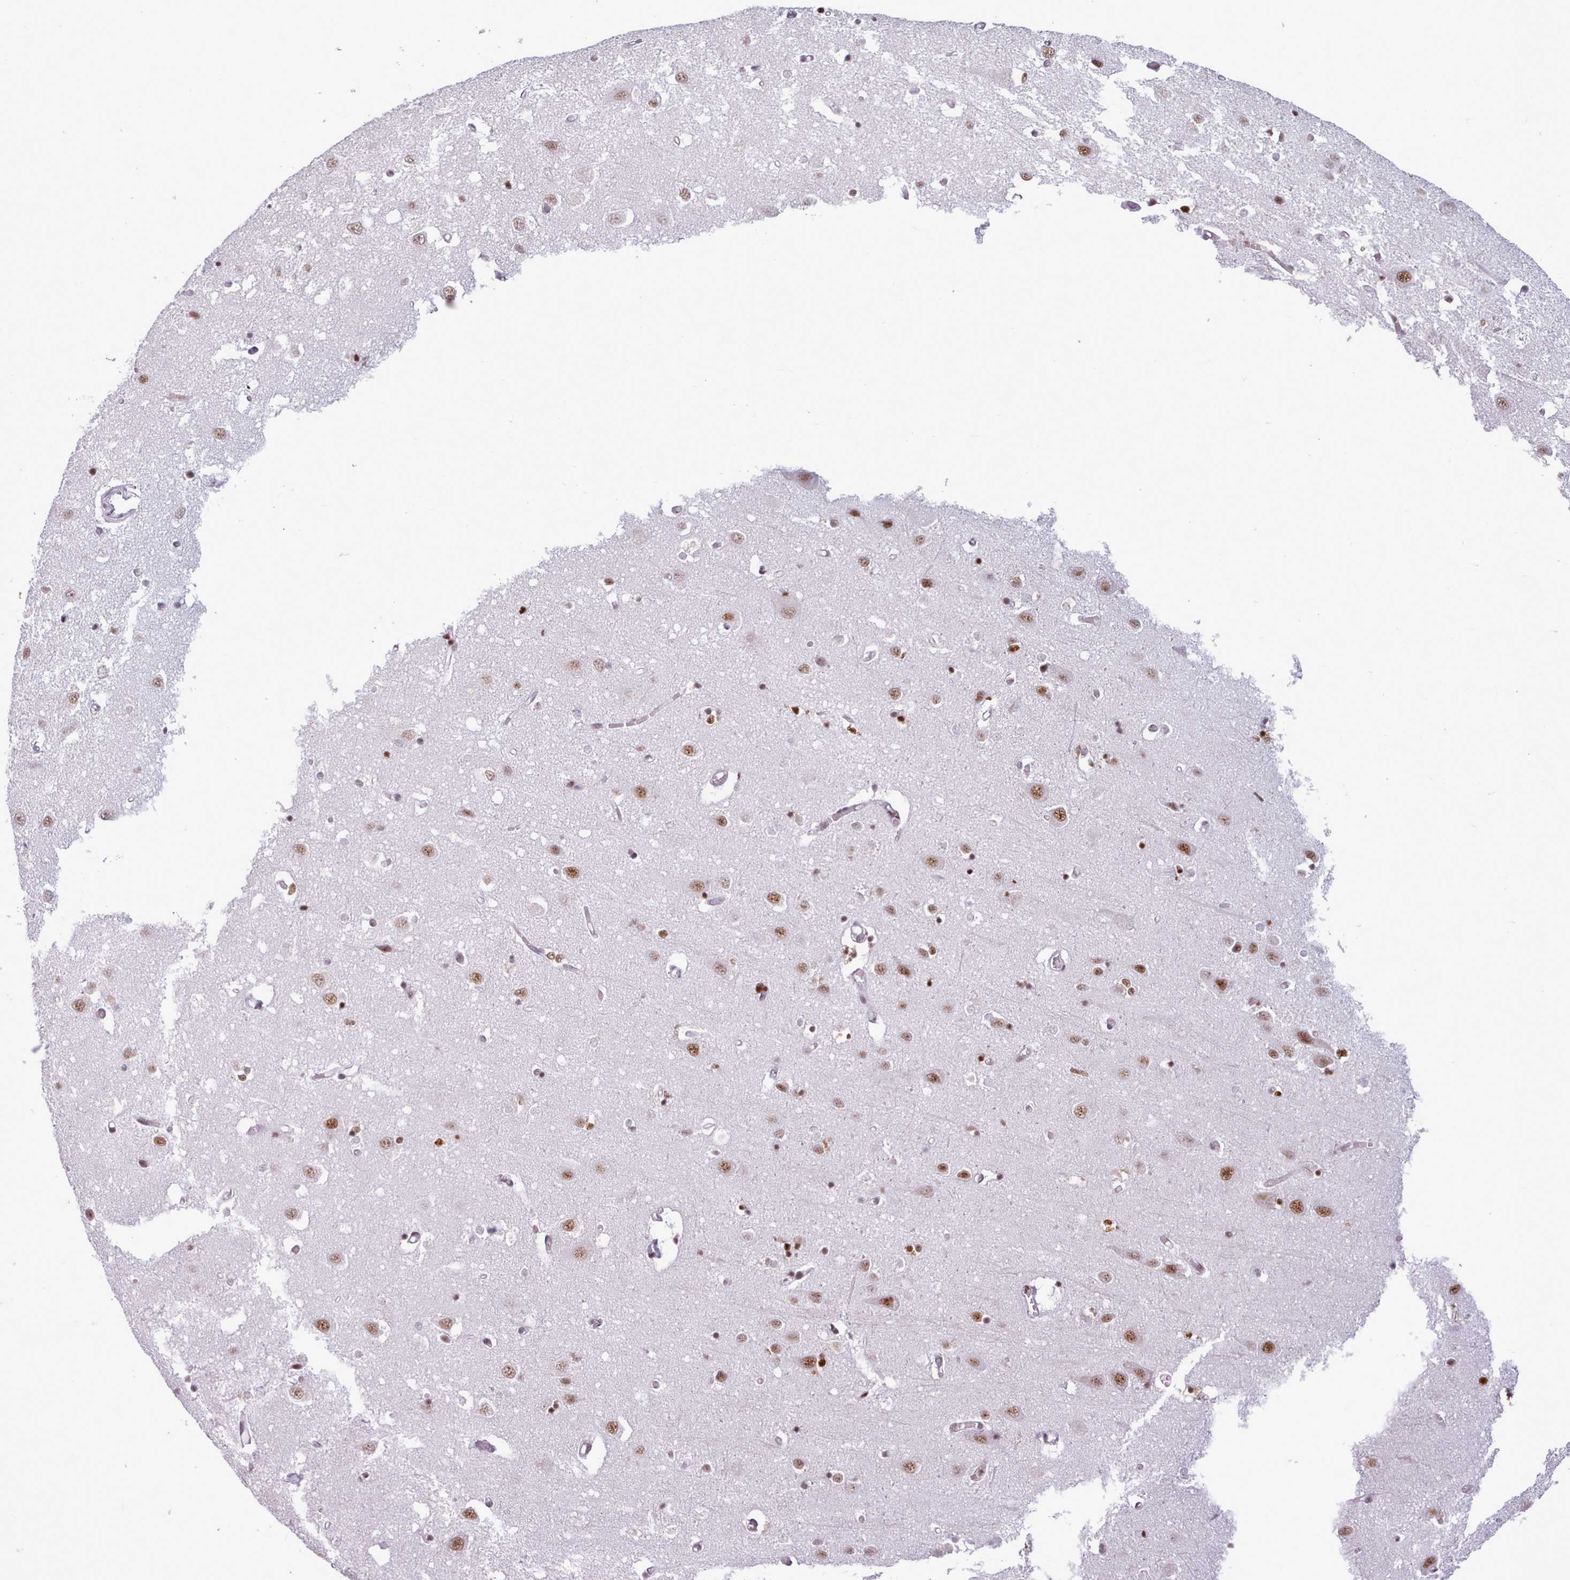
{"staining": {"intensity": "weak", "quantity": ">75%", "location": "nuclear"}, "tissue": "cerebral cortex", "cell_type": "Endothelial cells", "image_type": "normal", "snomed": [{"axis": "morphology", "description": "Normal tissue, NOS"}, {"axis": "topography", "description": "Cerebral cortex"}], "caption": "The image reveals immunohistochemical staining of benign cerebral cortex. There is weak nuclear expression is identified in about >75% of endothelial cells.", "gene": "SRSF4", "patient": {"sex": "male", "age": 70}}